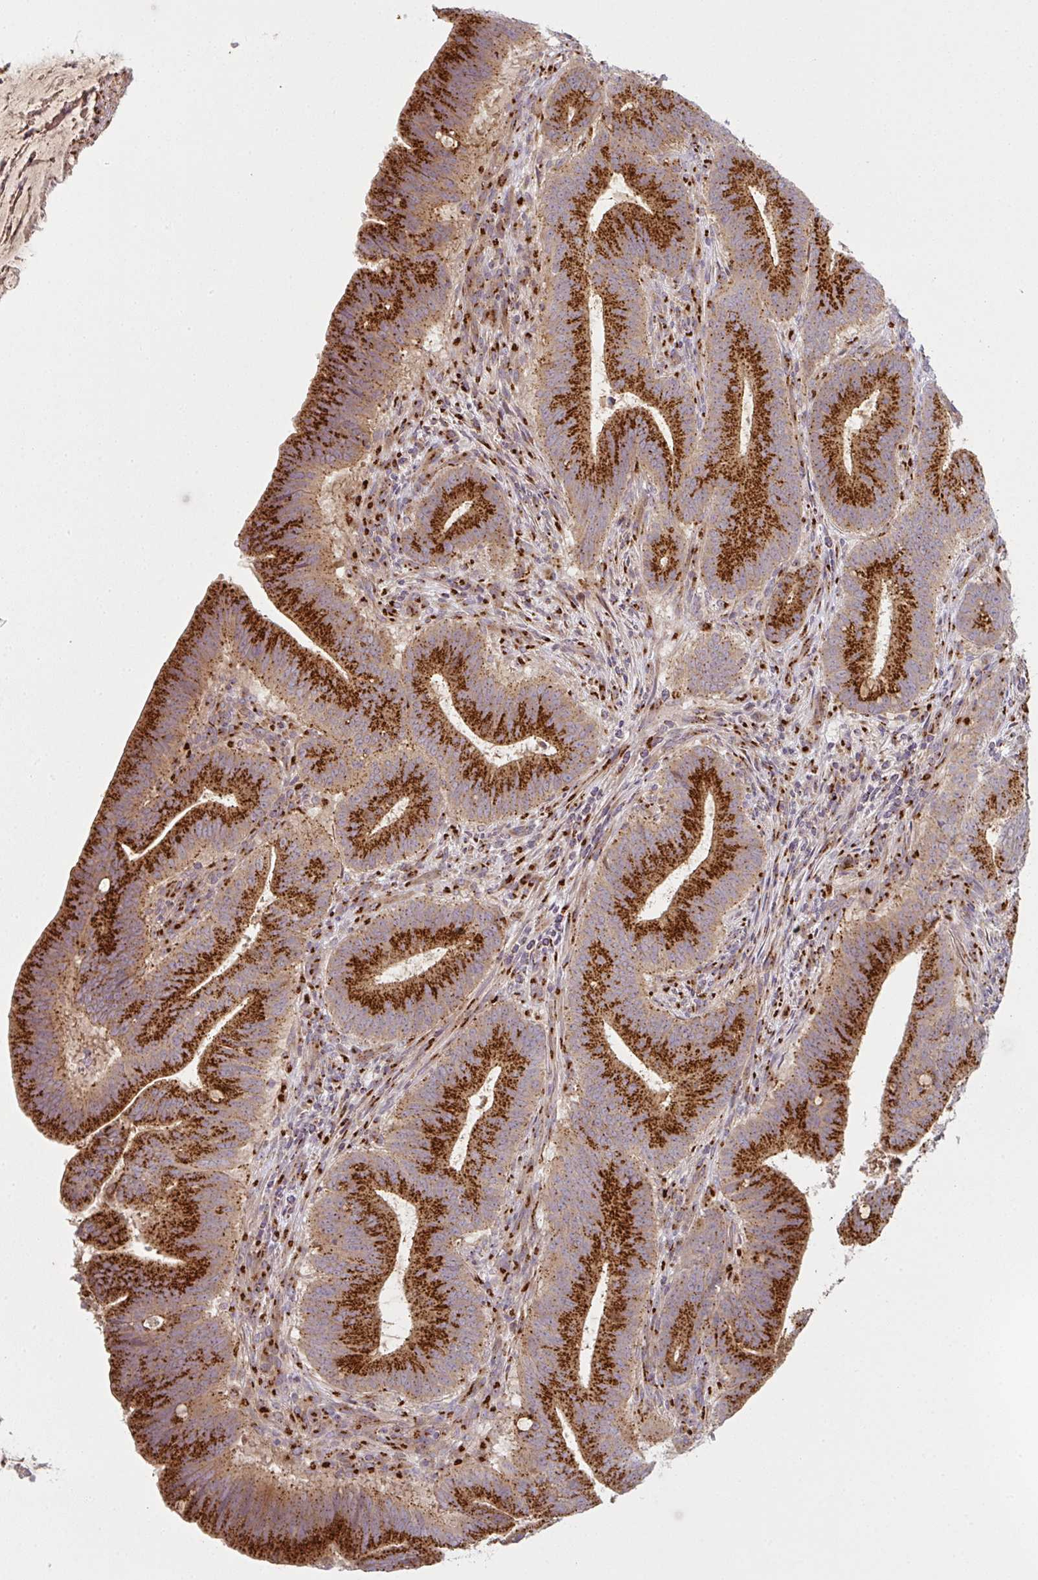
{"staining": {"intensity": "strong", "quantity": ">75%", "location": "cytoplasmic/membranous"}, "tissue": "colorectal cancer", "cell_type": "Tumor cells", "image_type": "cancer", "snomed": [{"axis": "morphology", "description": "Adenocarcinoma, NOS"}, {"axis": "topography", "description": "Colon"}], "caption": "A high amount of strong cytoplasmic/membranous positivity is identified in approximately >75% of tumor cells in adenocarcinoma (colorectal) tissue.", "gene": "GVQW3", "patient": {"sex": "female", "age": 43}}